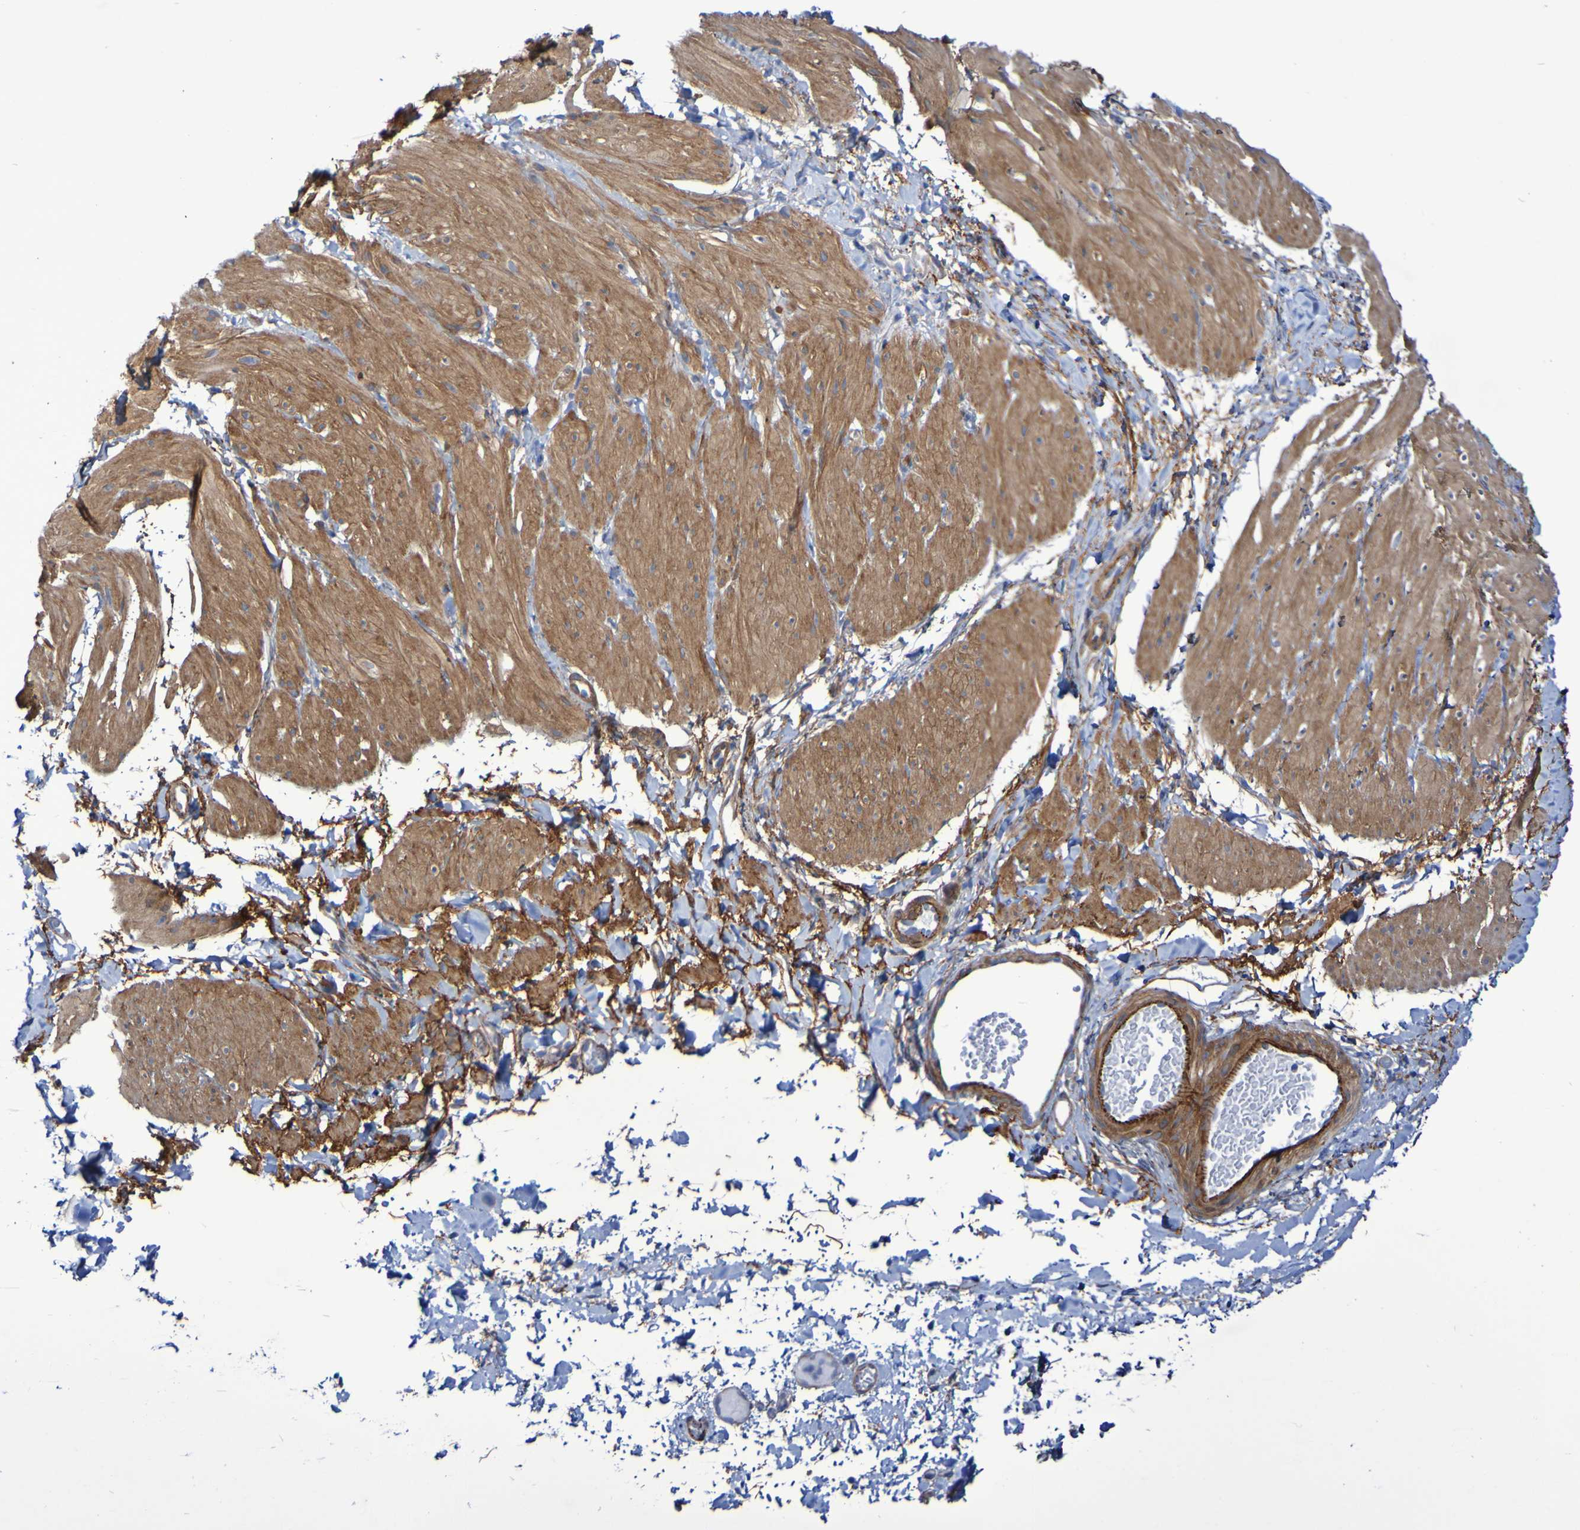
{"staining": {"intensity": "moderate", "quantity": ">75%", "location": "cytoplasmic/membranous"}, "tissue": "smooth muscle", "cell_type": "Smooth muscle cells", "image_type": "normal", "snomed": [{"axis": "morphology", "description": "Normal tissue, NOS"}, {"axis": "topography", "description": "Smooth muscle"}], "caption": "Immunohistochemistry of normal human smooth muscle exhibits medium levels of moderate cytoplasmic/membranous expression in approximately >75% of smooth muscle cells. The staining is performed using DAB (3,3'-diaminobenzidine) brown chromogen to label protein expression. The nuclei are counter-stained blue using hematoxylin.", "gene": "LPP", "patient": {"sex": "male", "age": 16}}